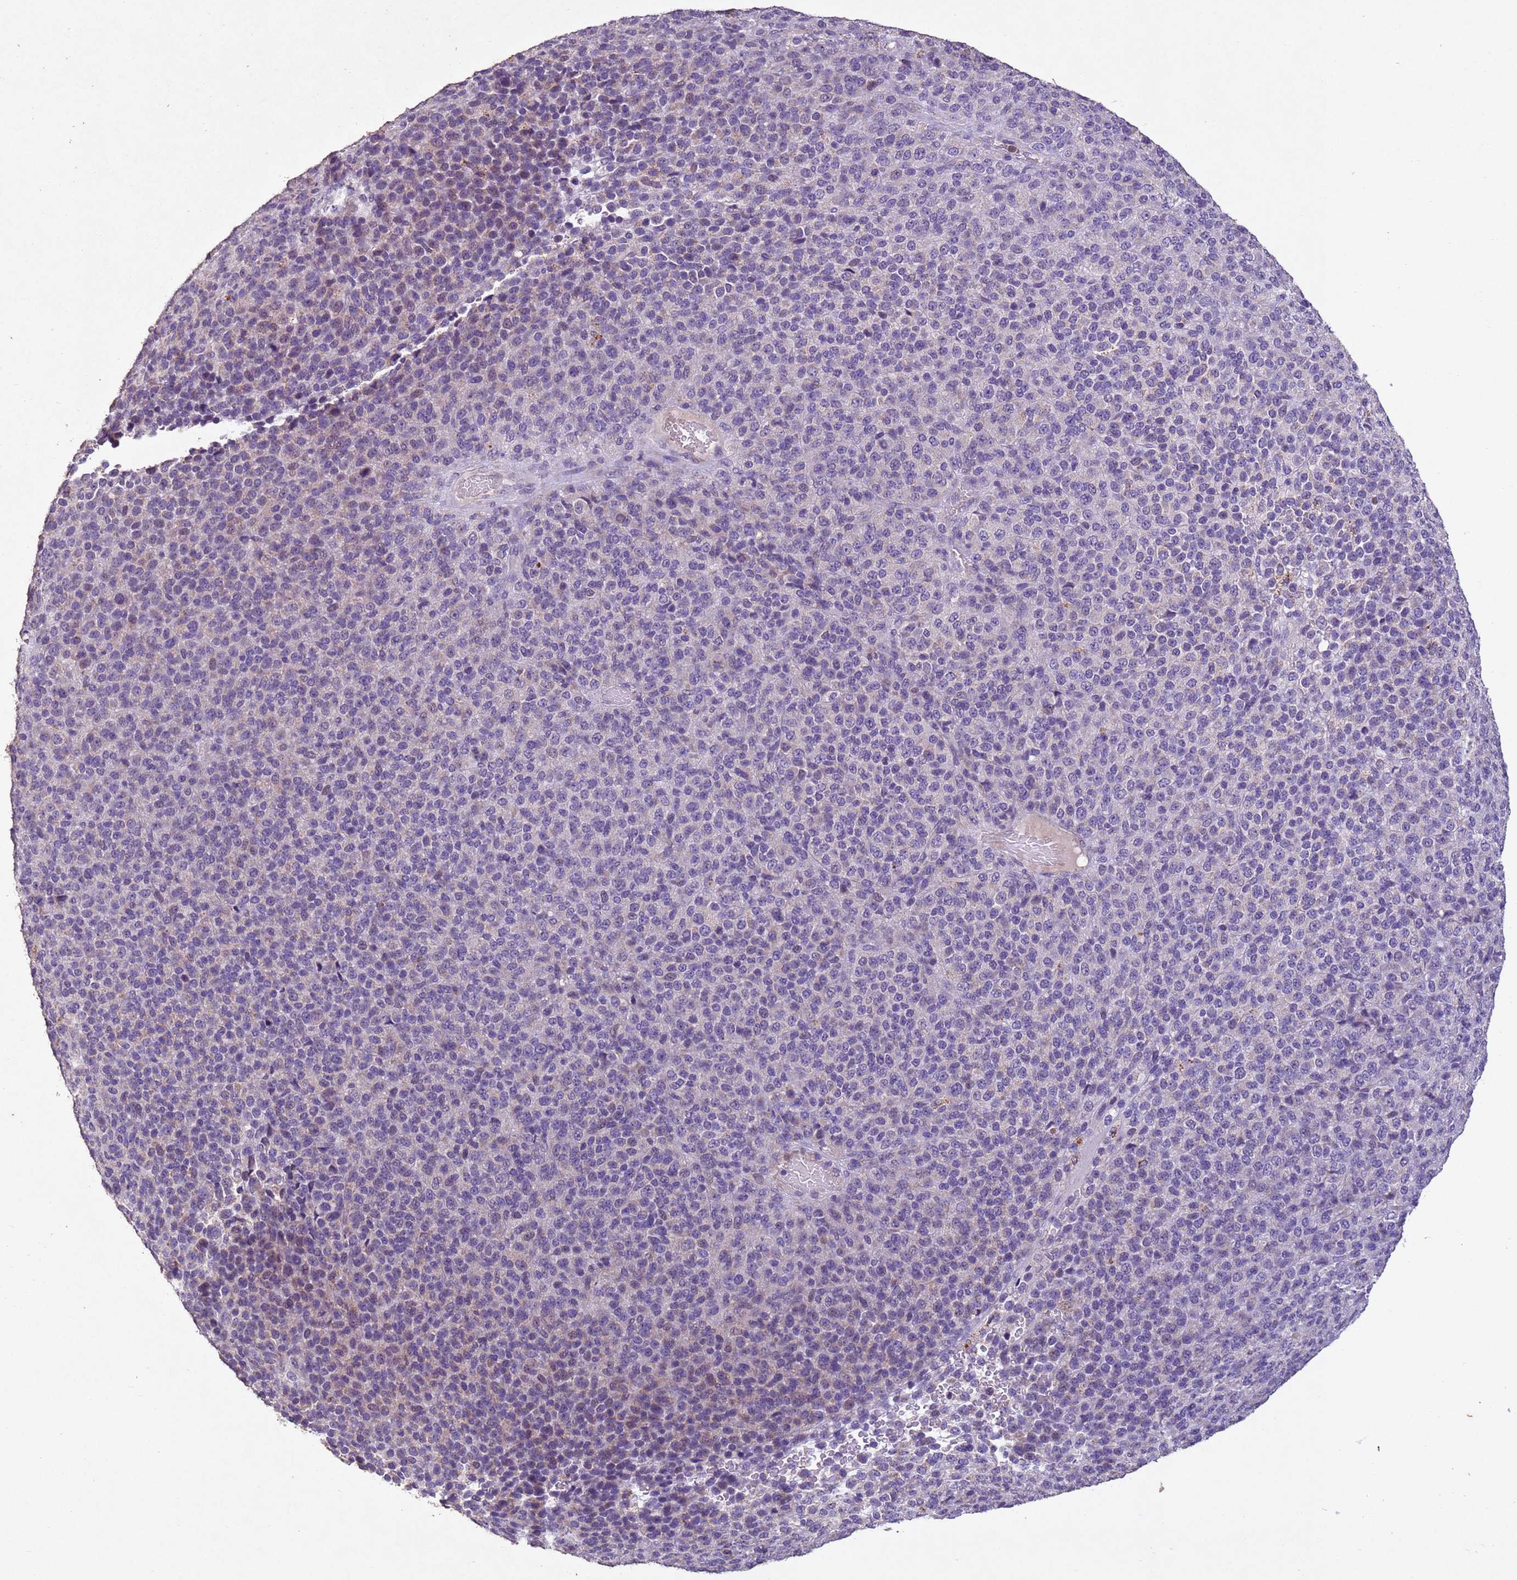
{"staining": {"intensity": "negative", "quantity": "none", "location": "none"}, "tissue": "melanoma", "cell_type": "Tumor cells", "image_type": "cancer", "snomed": [{"axis": "morphology", "description": "Malignant melanoma, Metastatic site"}, {"axis": "topography", "description": "Brain"}], "caption": "There is no significant expression in tumor cells of melanoma. The staining is performed using DAB brown chromogen with nuclei counter-stained in using hematoxylin.", "gene": "NLRP11", "patient": {"sex": "female", "age": 56}}